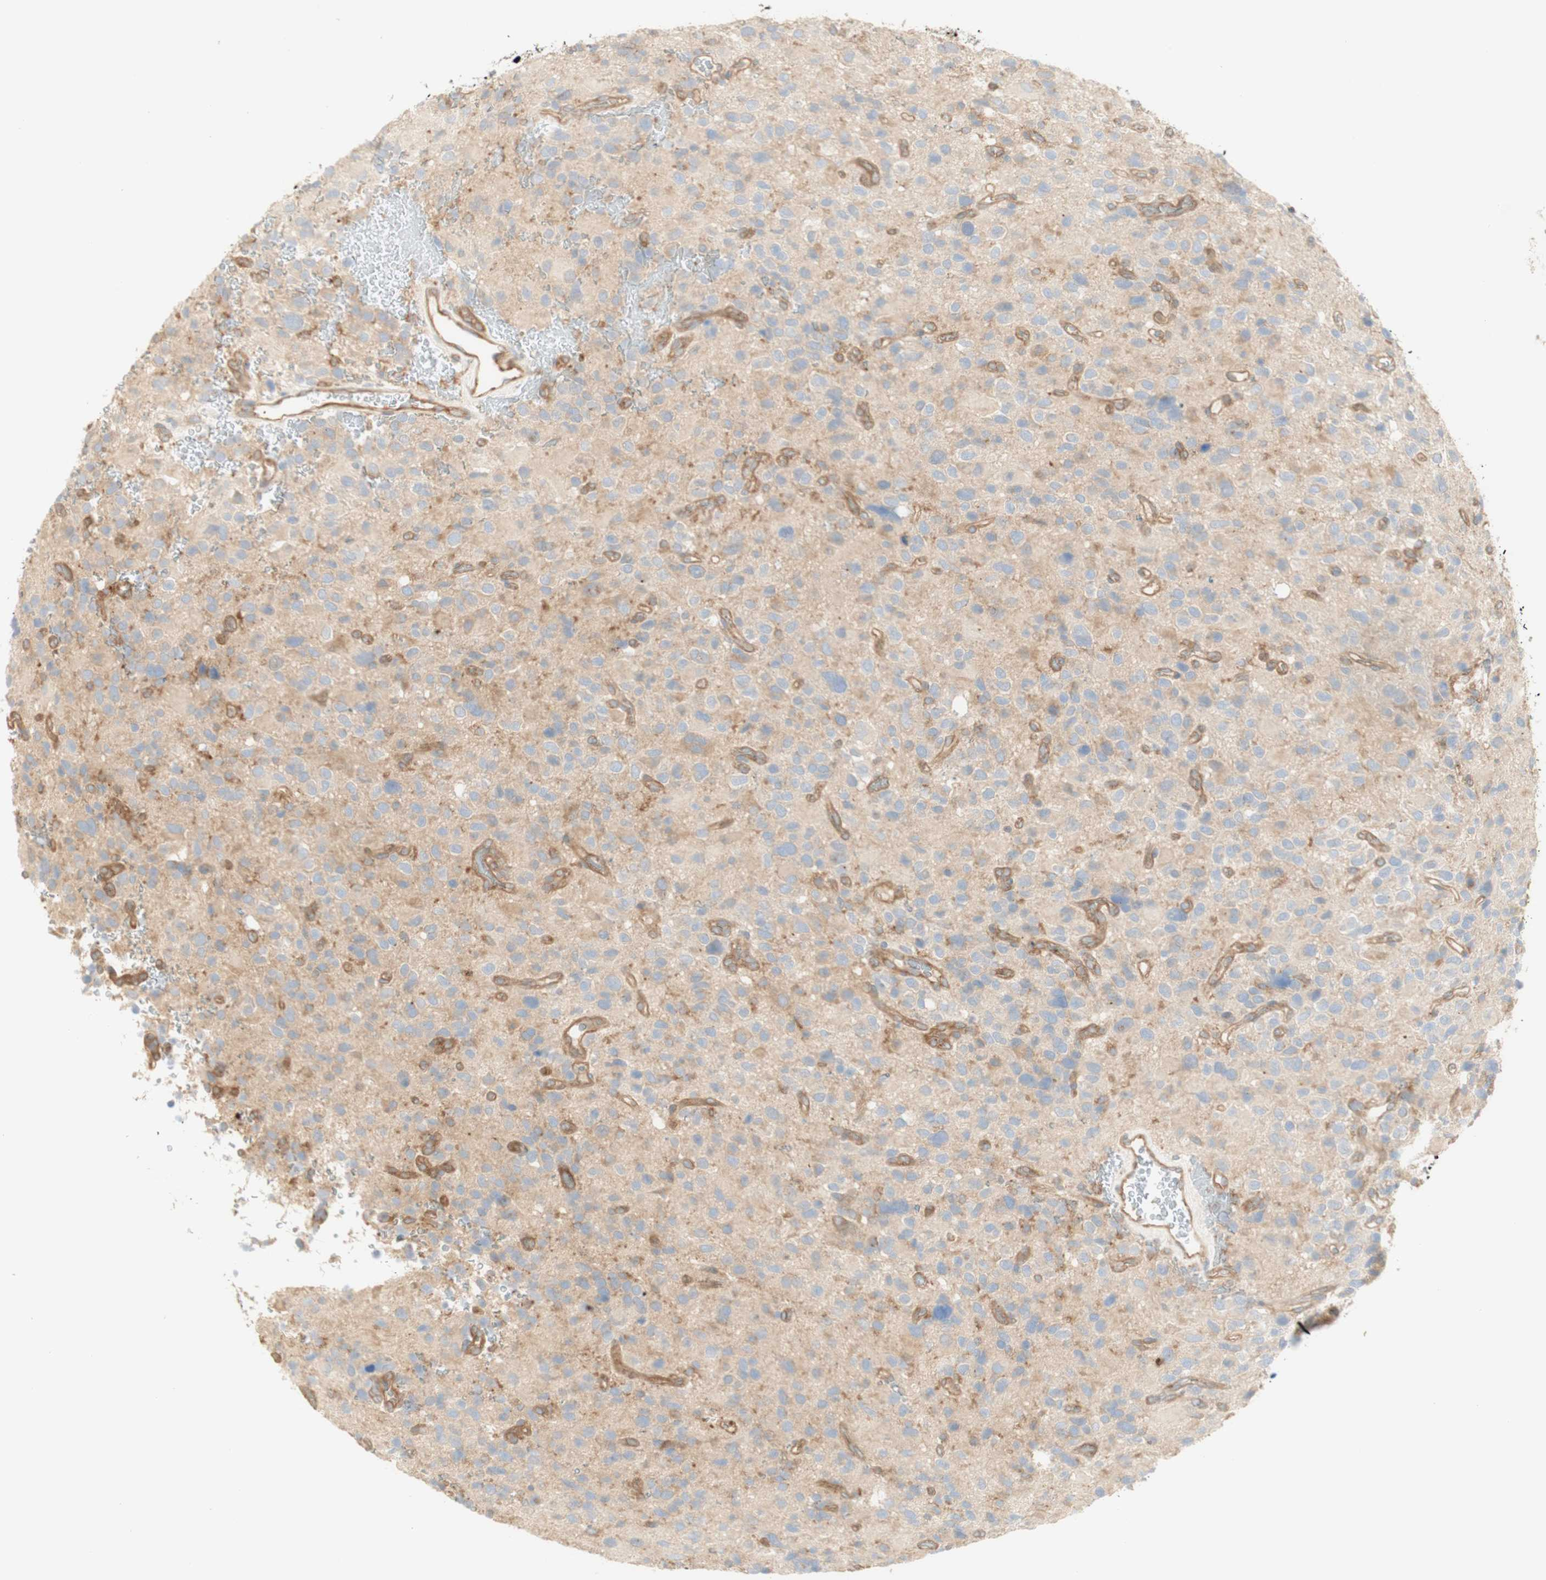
{"staining": {"intensity": "negative", "quantity": "none", "location": "none"}, "tissue": "glioma", "cell_type": "Tumor cells", "image_type": "cancer", "snomed": [{"axis": "morphology", "description": "Glioma, malignant, High grade"}, {"axis": "topography", "description": "Brain"}], "caption": "Human malignant glioma (high-grade) stained for a protein using IHC reveals no positivity in tumor cells.", "gene": "IKBKG", "patient": {"sex": "male", "age": 48}}